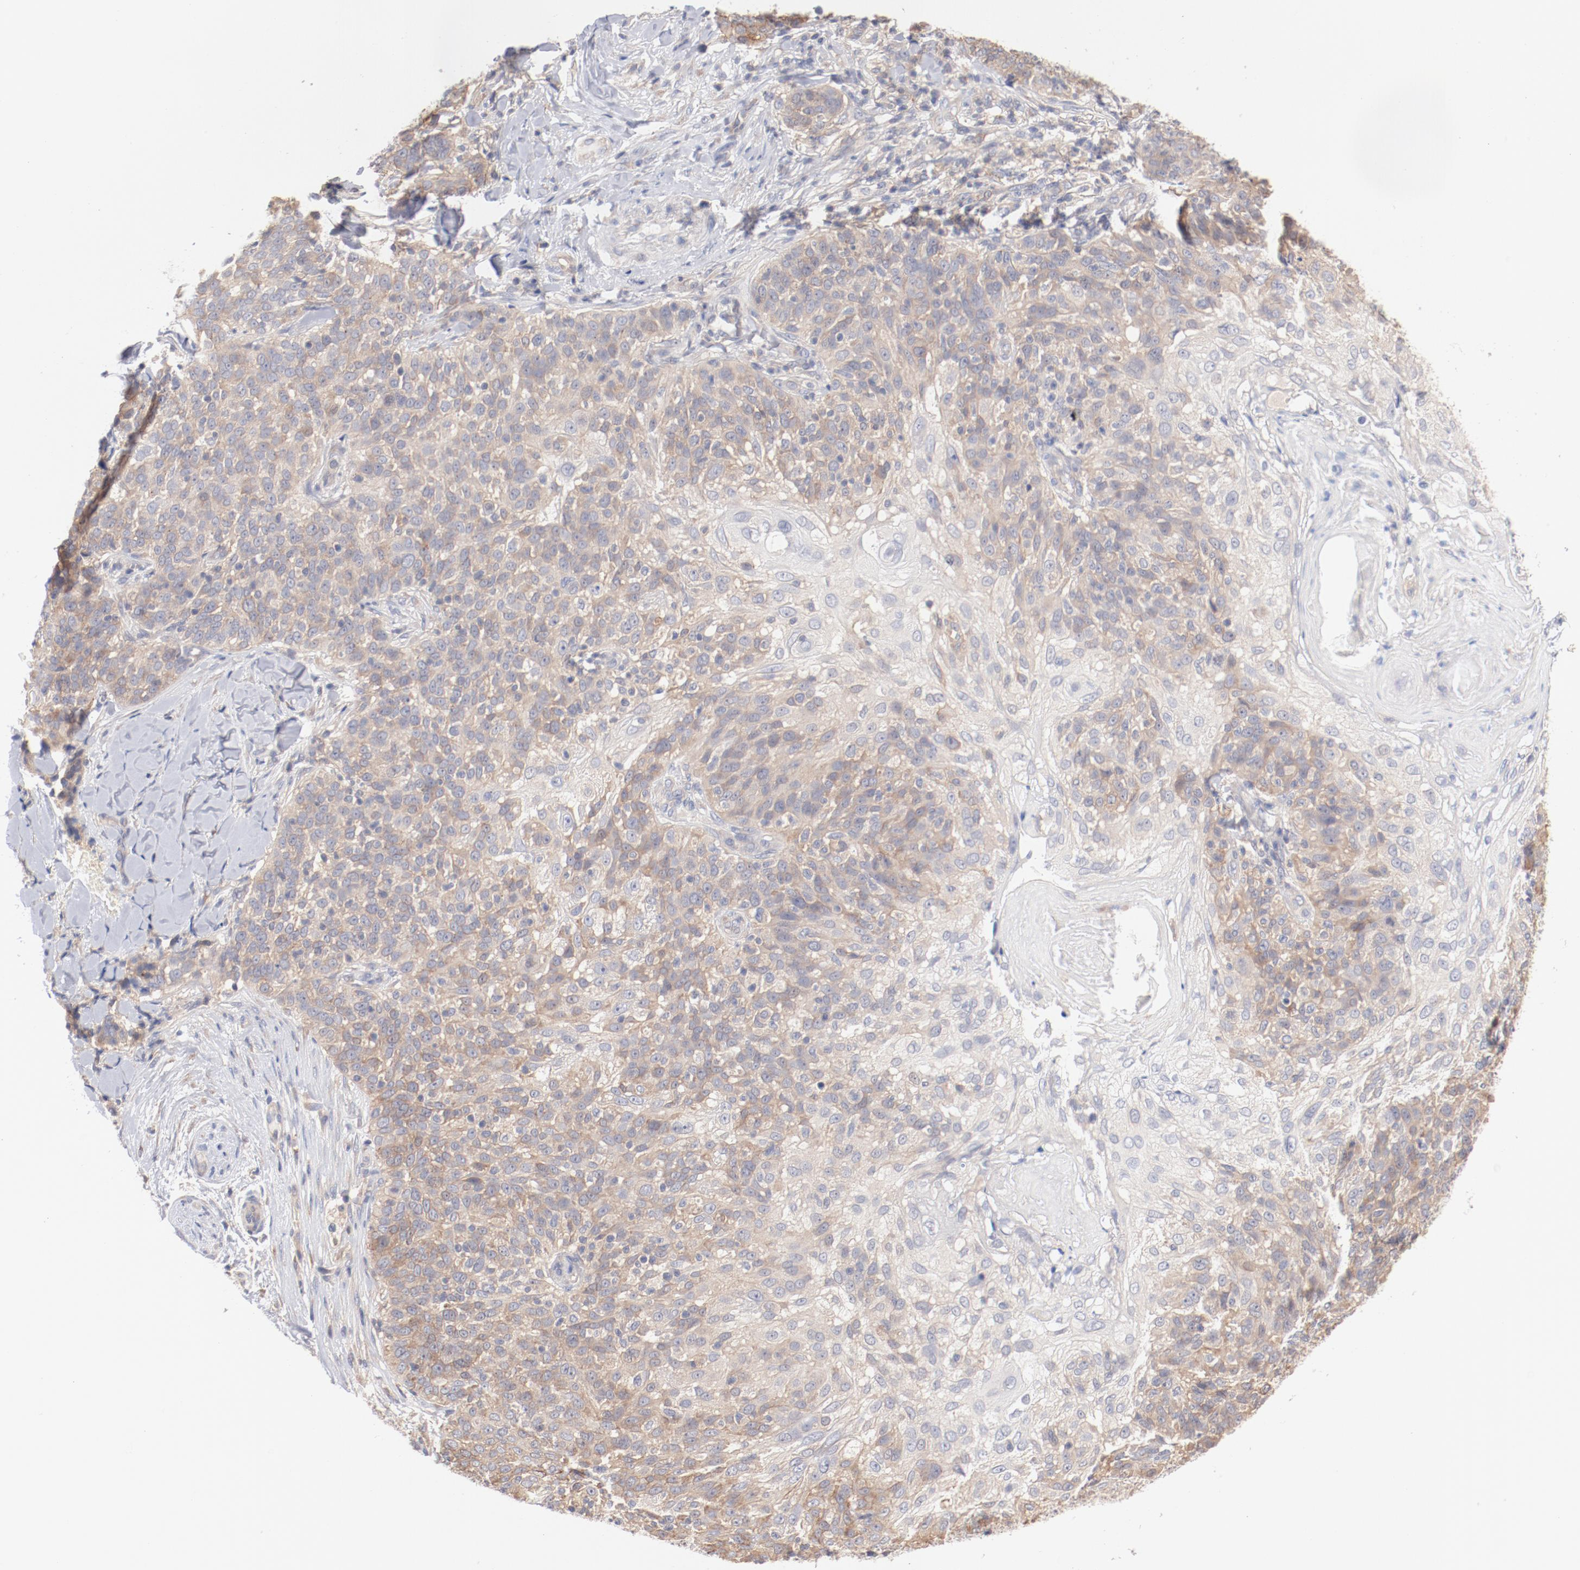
{"staining": {"intensity": "weak", "quantity": ">75%", "location": "cytoplasmic/membranous"}, "tissue": "skin cancer", "cell_type": "Tumor cells", "image_type": "cancer", "snomed": [{"axis": "morphology", "description": "Normal tissue, NOS"}, {"axis": "morphology", "description": "Squamous cell carcinoma, NOS"}, {"axis": "topography", "description": "Skin"}], "caption": "A low amount of weak cytoplasmic/membranous positivity is appreciated in approximately >75% of tumor cells in skin cancer (squamous cell carcinoma) tissue.", "gene": "SETD3", "patient": {"sex": "female", "age": 83}}